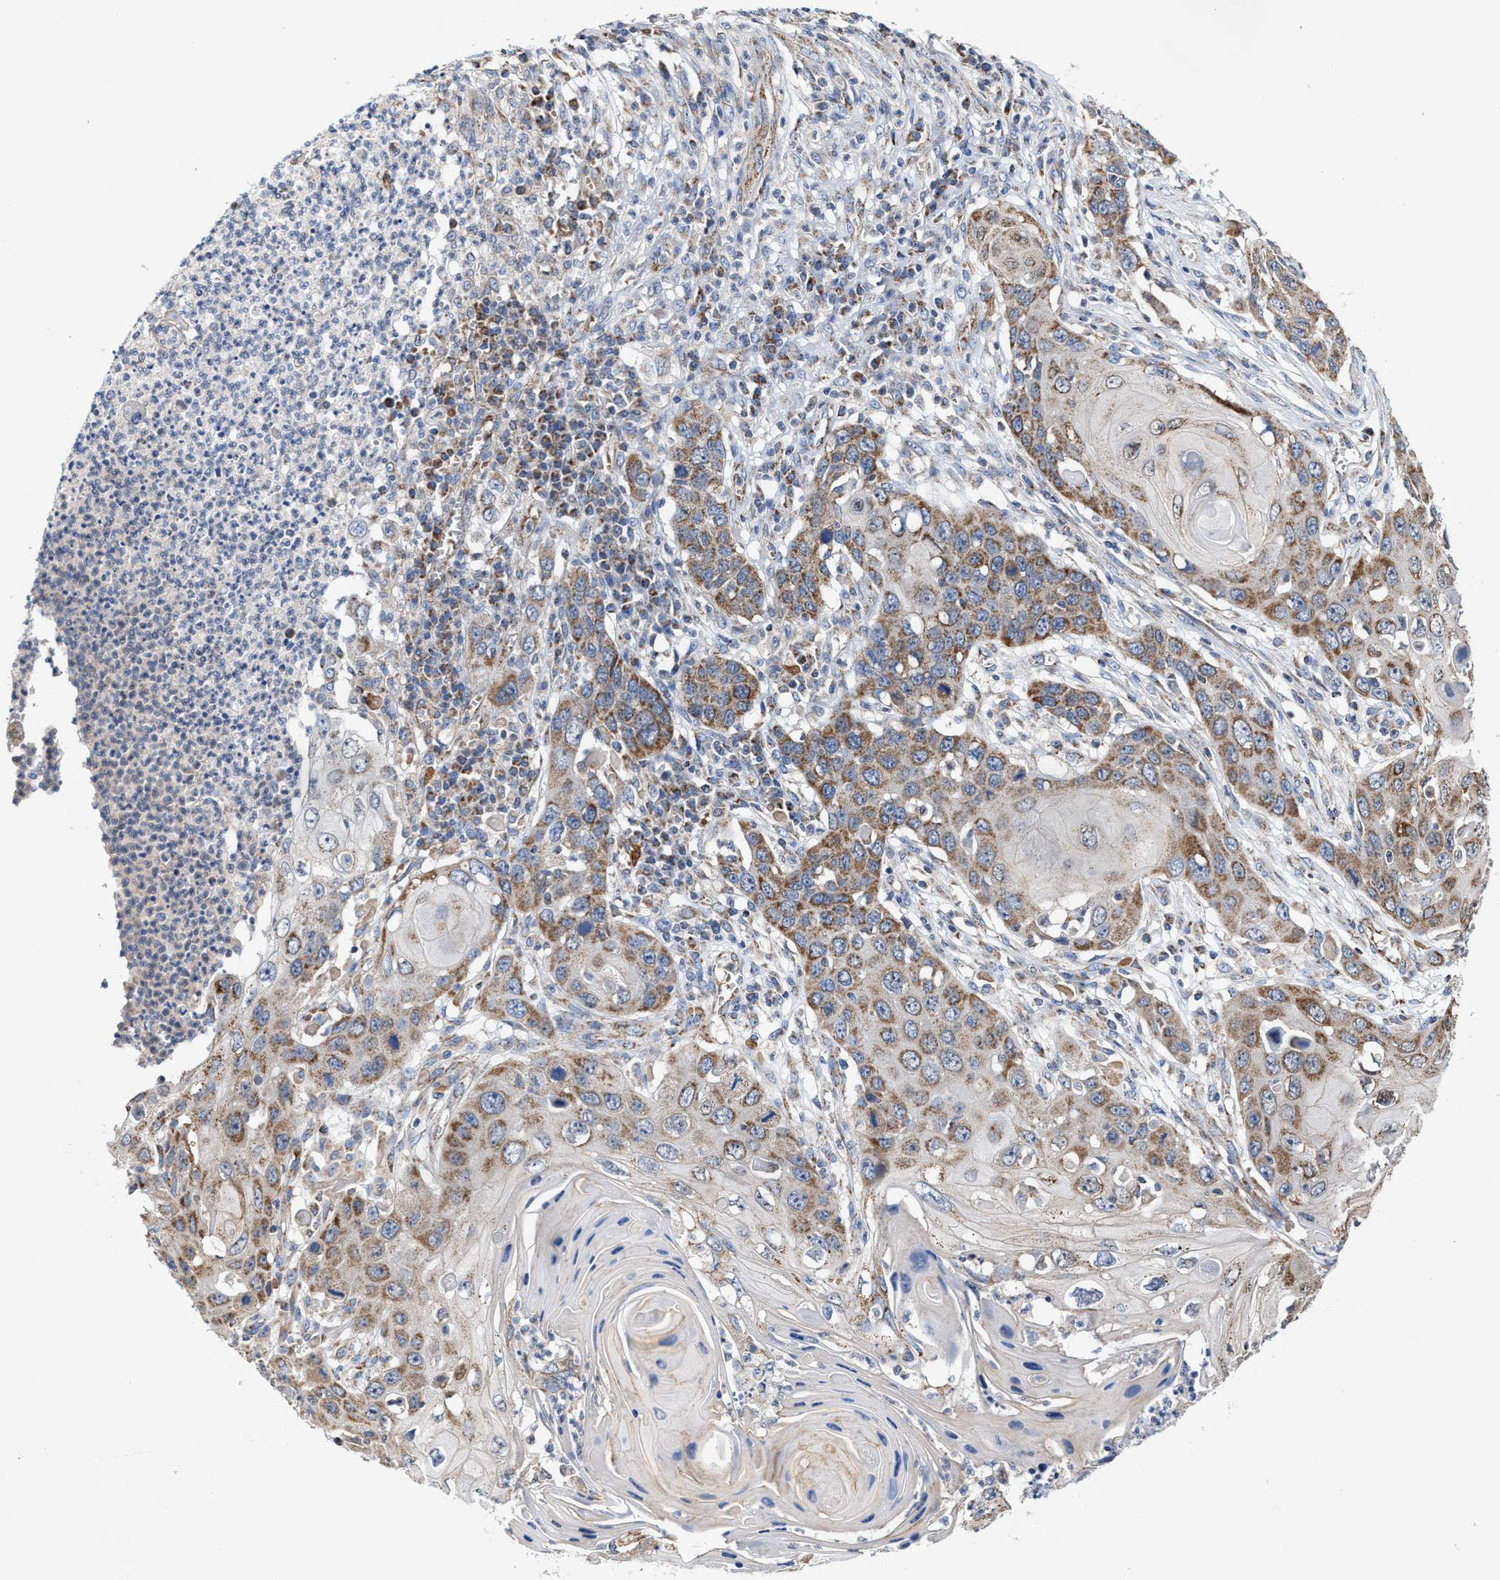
{"staining": {"intensity": "moderate", "quantity": ">75%", "location": "cytoplasmic/membranous"}, "tissue": "skin cancer", "cell_type": "Tumor cells", "image_type": "cancer", "snomed": [{"axis": "morphology", "description": "Squamous cell carcinoma, NOS"}, {"axis": "topography", "description": "Skin"}], "caption": "IHC (DAB) staining of squamous cell carcinoma (skin) demonstrates moderate cytoplasmic/membranous protein staining in approximately >75% of tumor cells.", "gene": "MECR", "patient": {"sex": "male", "age": 55}}